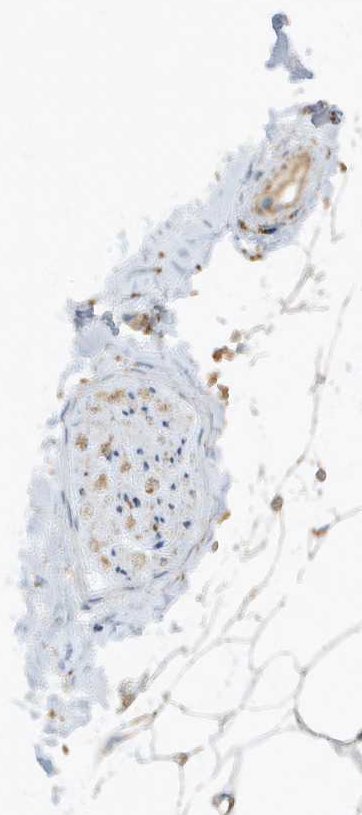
{"staining": {"intensity": "moderate", "quantity": ">75%", "location": "cytoplasmic/membranous"}, "tissue": "adipose tissue", "cell_type": "Adipocytes", "image_type": "normal", "snomed": [{"axis": "morphology", "description": "Normal tissue, NOS"}, {"axis": "topography", "description": "Breast"}], "caption": "Adipocytes display moderate cytoplasmic/membranous staining in about >75% of cells in normal adipose tissue.", "gene": "ATP5ME", "patient": {"sex": "female", "age": 23}}